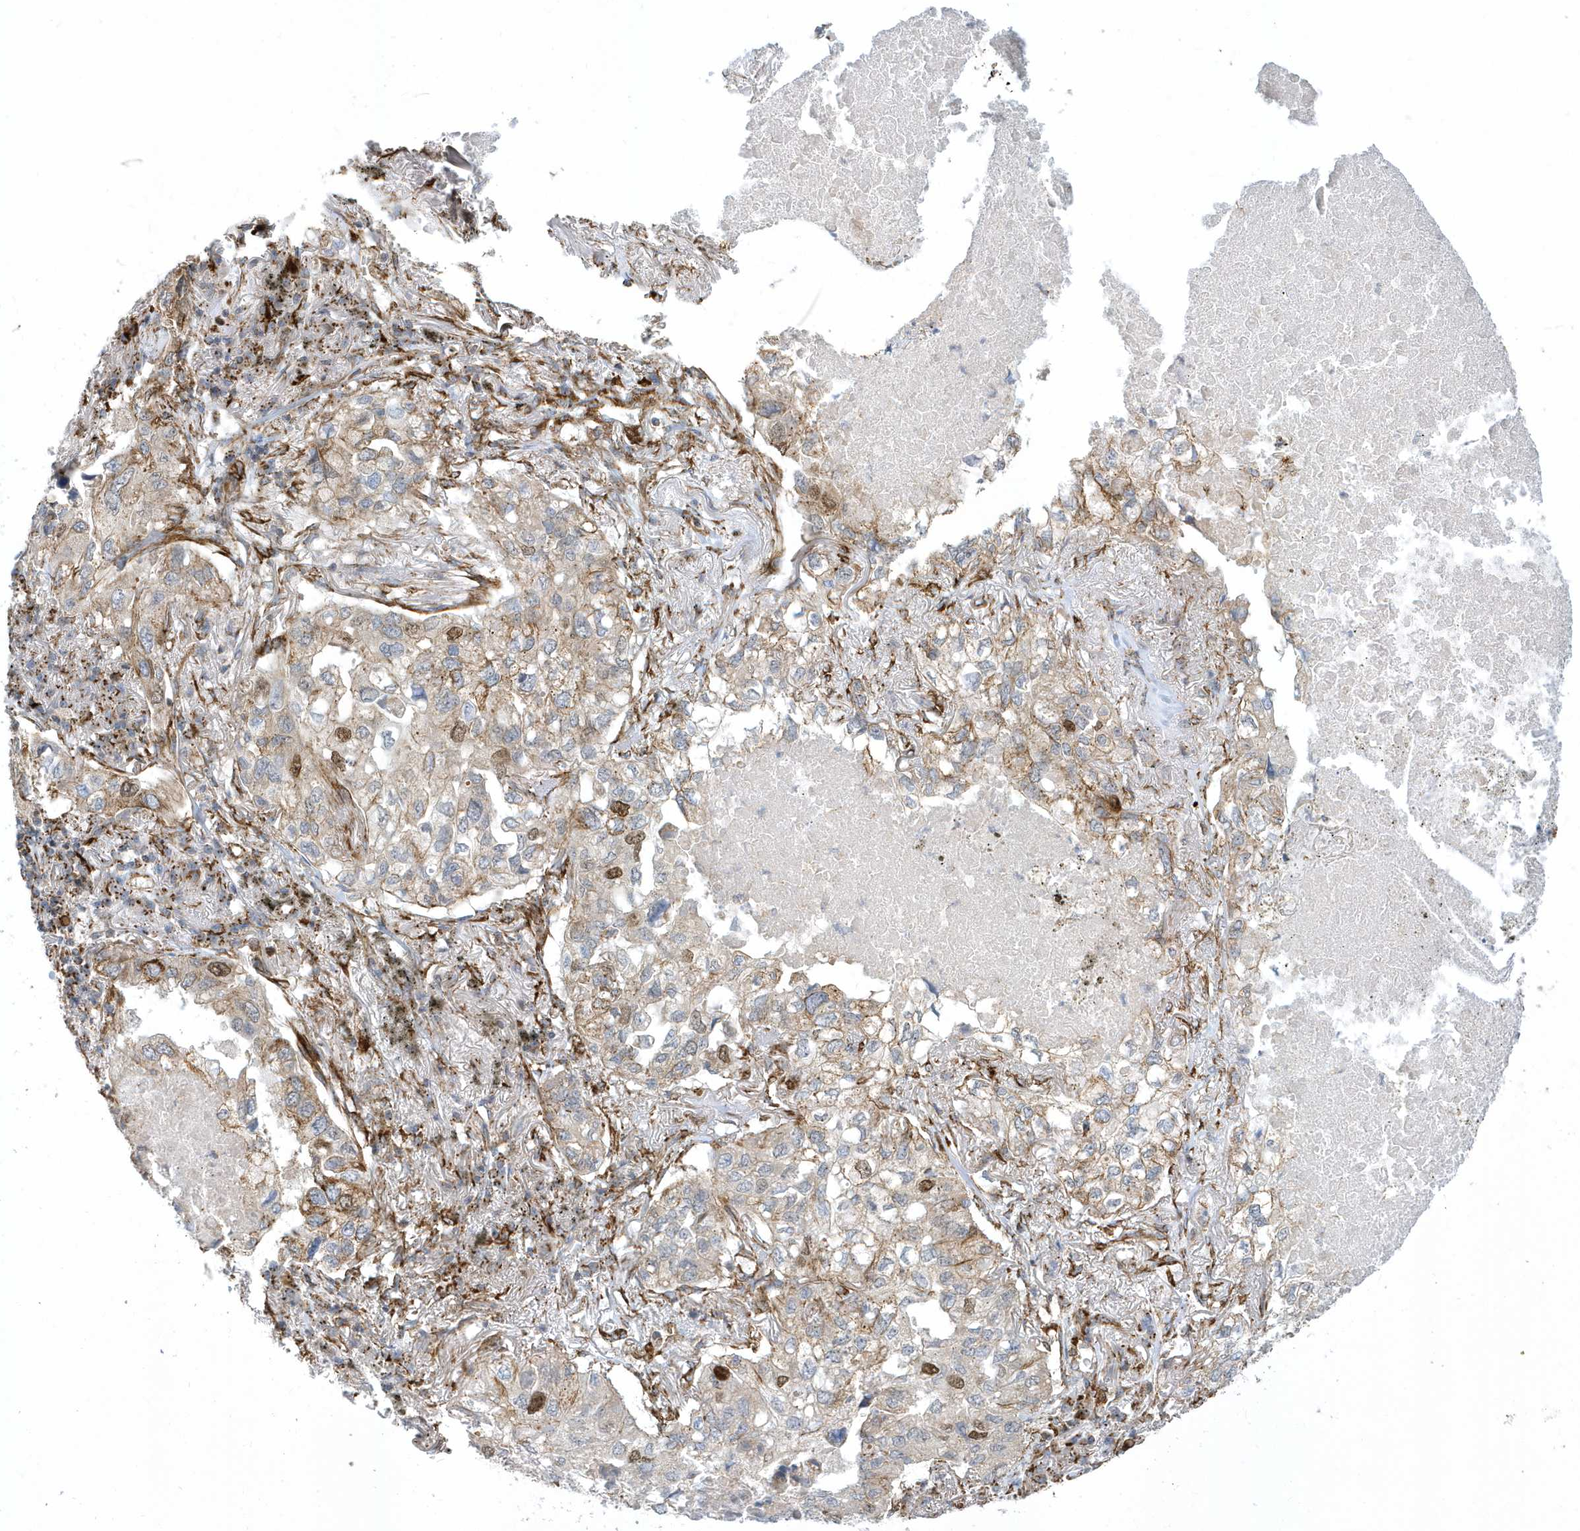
{"staining": {"intensity": "moderate", "quantity": "25%-75%", "location": "cytoplasmic/membranous,nuclear"}, "tissue": "lung cancer", "cell_type": "Tumor cells", "image_type": "cancer", "snomed": [{"axis": "morphology", "description": "Adenocarcinoma, NOS"}, {"axis": "topography", "description": "Lung"}], "caption": "An immunohistochemistry histopathology image of tumor tissue is shown. Protein staining in brown highlights moderate cytoplasmic/membranous and nuclear positivity in lung cancer within tumor cells. Ihc stains the protein of interest in brown and the nuclei are stained blue.", "gene": "HRH4", "patient": {"sex": "male", "age": 65}}